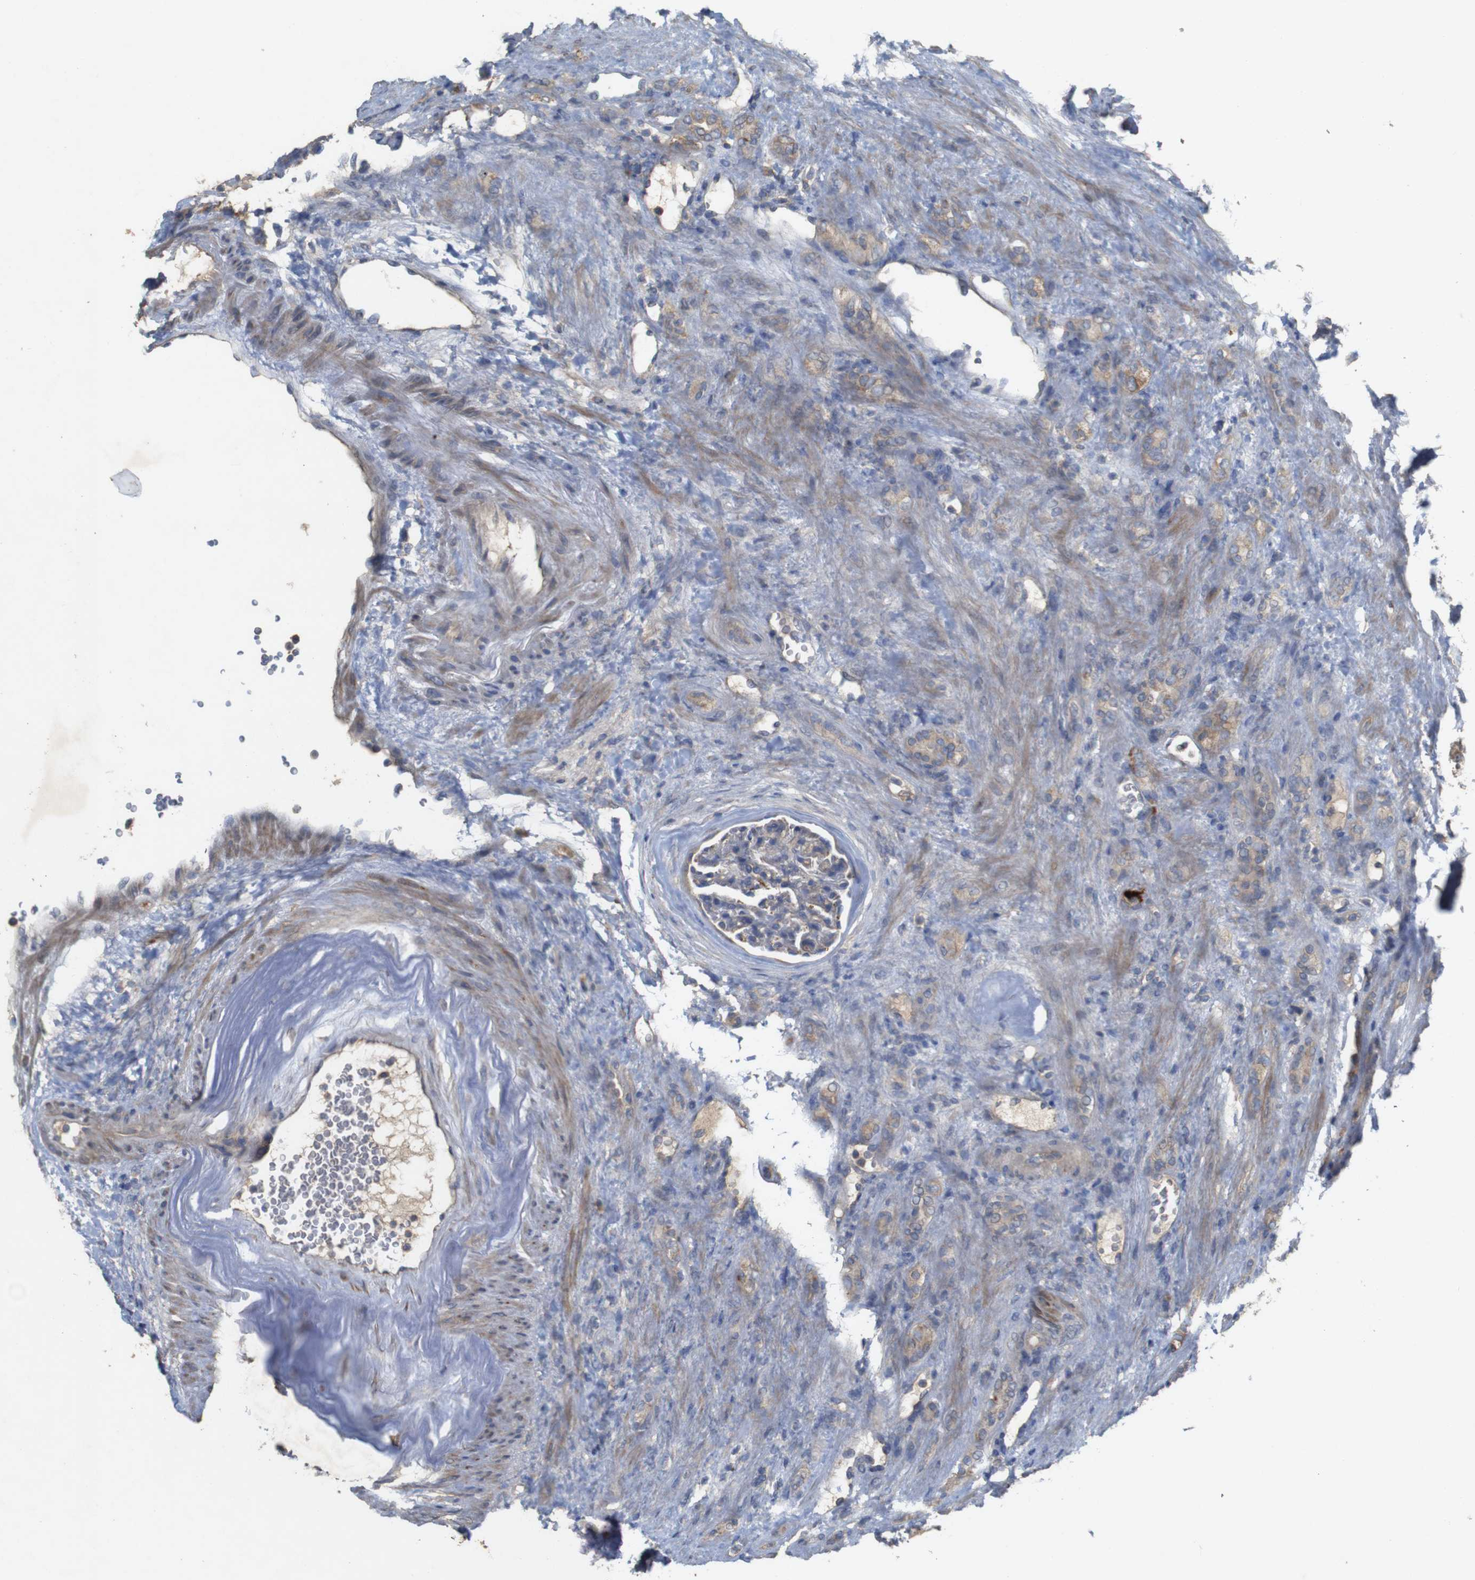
{"staining": {"intensity": "weak", "quantity": ">75%", "location": "cytoplasmic/membranous"}, "tissue": "renal cancer", "cell_type": "Tumor cells", "image_type": "cancer", "snomed": [{"axis": "morphology", "description": "Adenocarcinoma, NOS"}, {"axis": "topography", "description": "Kidney"}], "caption": "Immunohistochemical staining of renal cancer (adenocarcinoma) reveals low levels of weak cytoplasmic/membranous positivity in approximately >75% of tumor cells.", "gene": "KCNS3", "patient": {"sex": "male", "age": 61}}